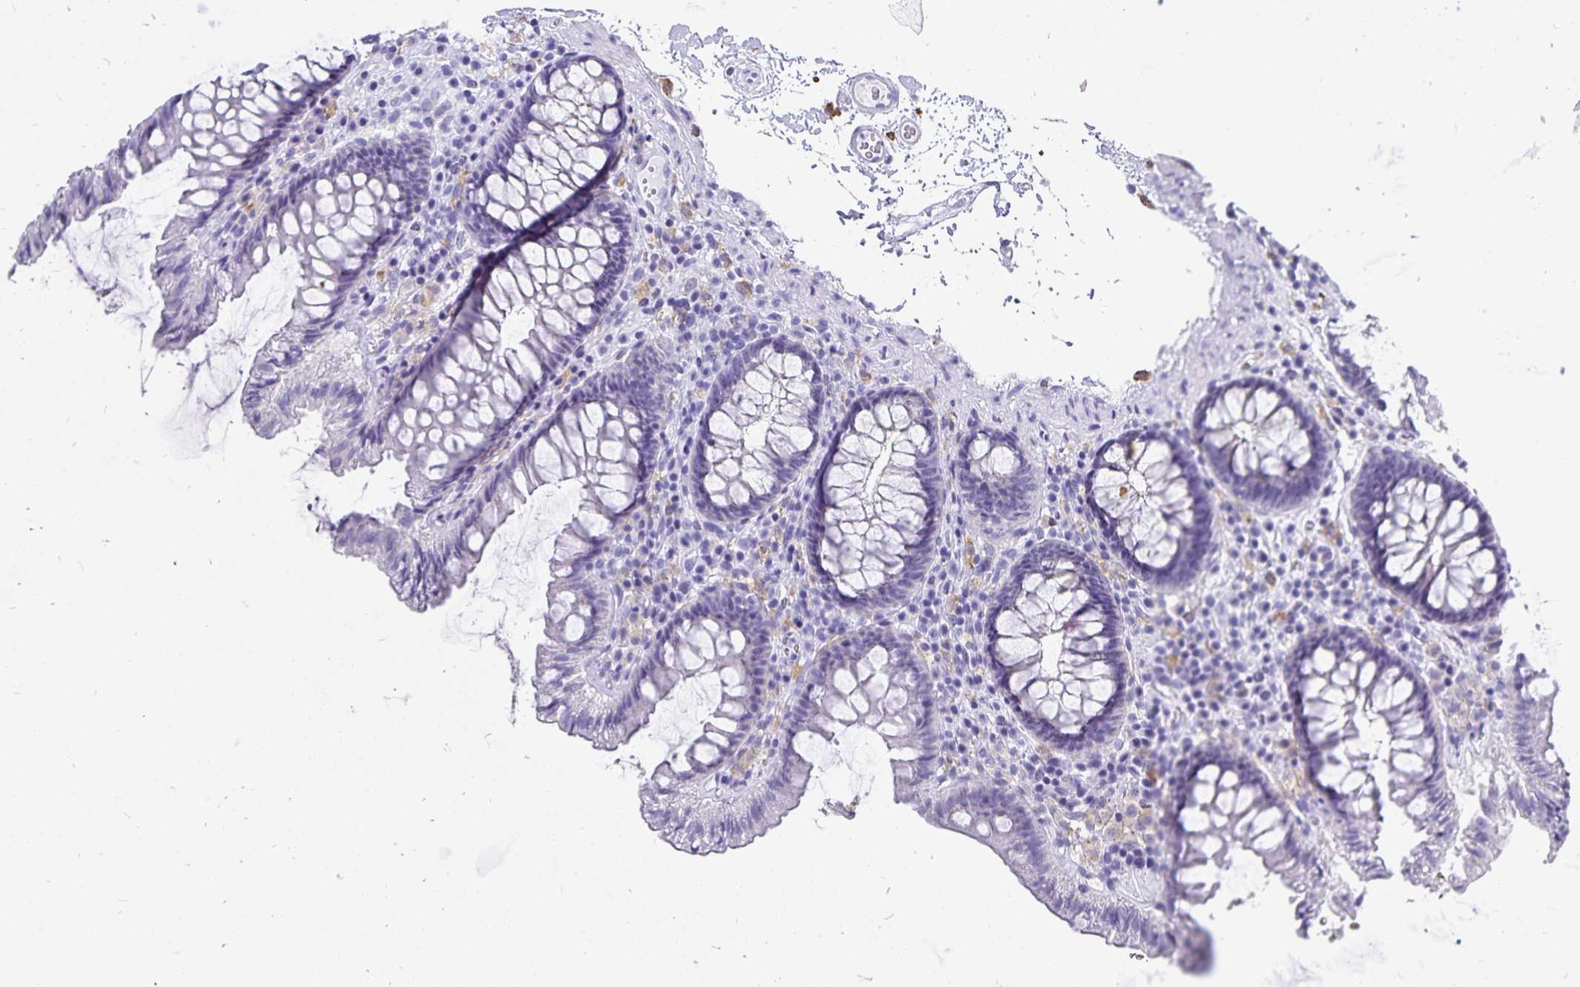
{"staining": {"intensity": "negative", "quantity": "none", "location": "none"}, "tissue": "colon", "cell_type": "Endothelial cells", "image_type": "normal", "snomed": [{"axis": "morphology", "description": "Normal tissue, NOS"}, {"axis": "topography", "description": "Colon"}, {"axis": "topography", "description": "Peripheral nerve tissue"}], "caption": "This is an IHC image of benign human colon. There is no expression in endothelial cells.", "gene": "PLAC1", "patient": {"sex": "male", "age": 84}}